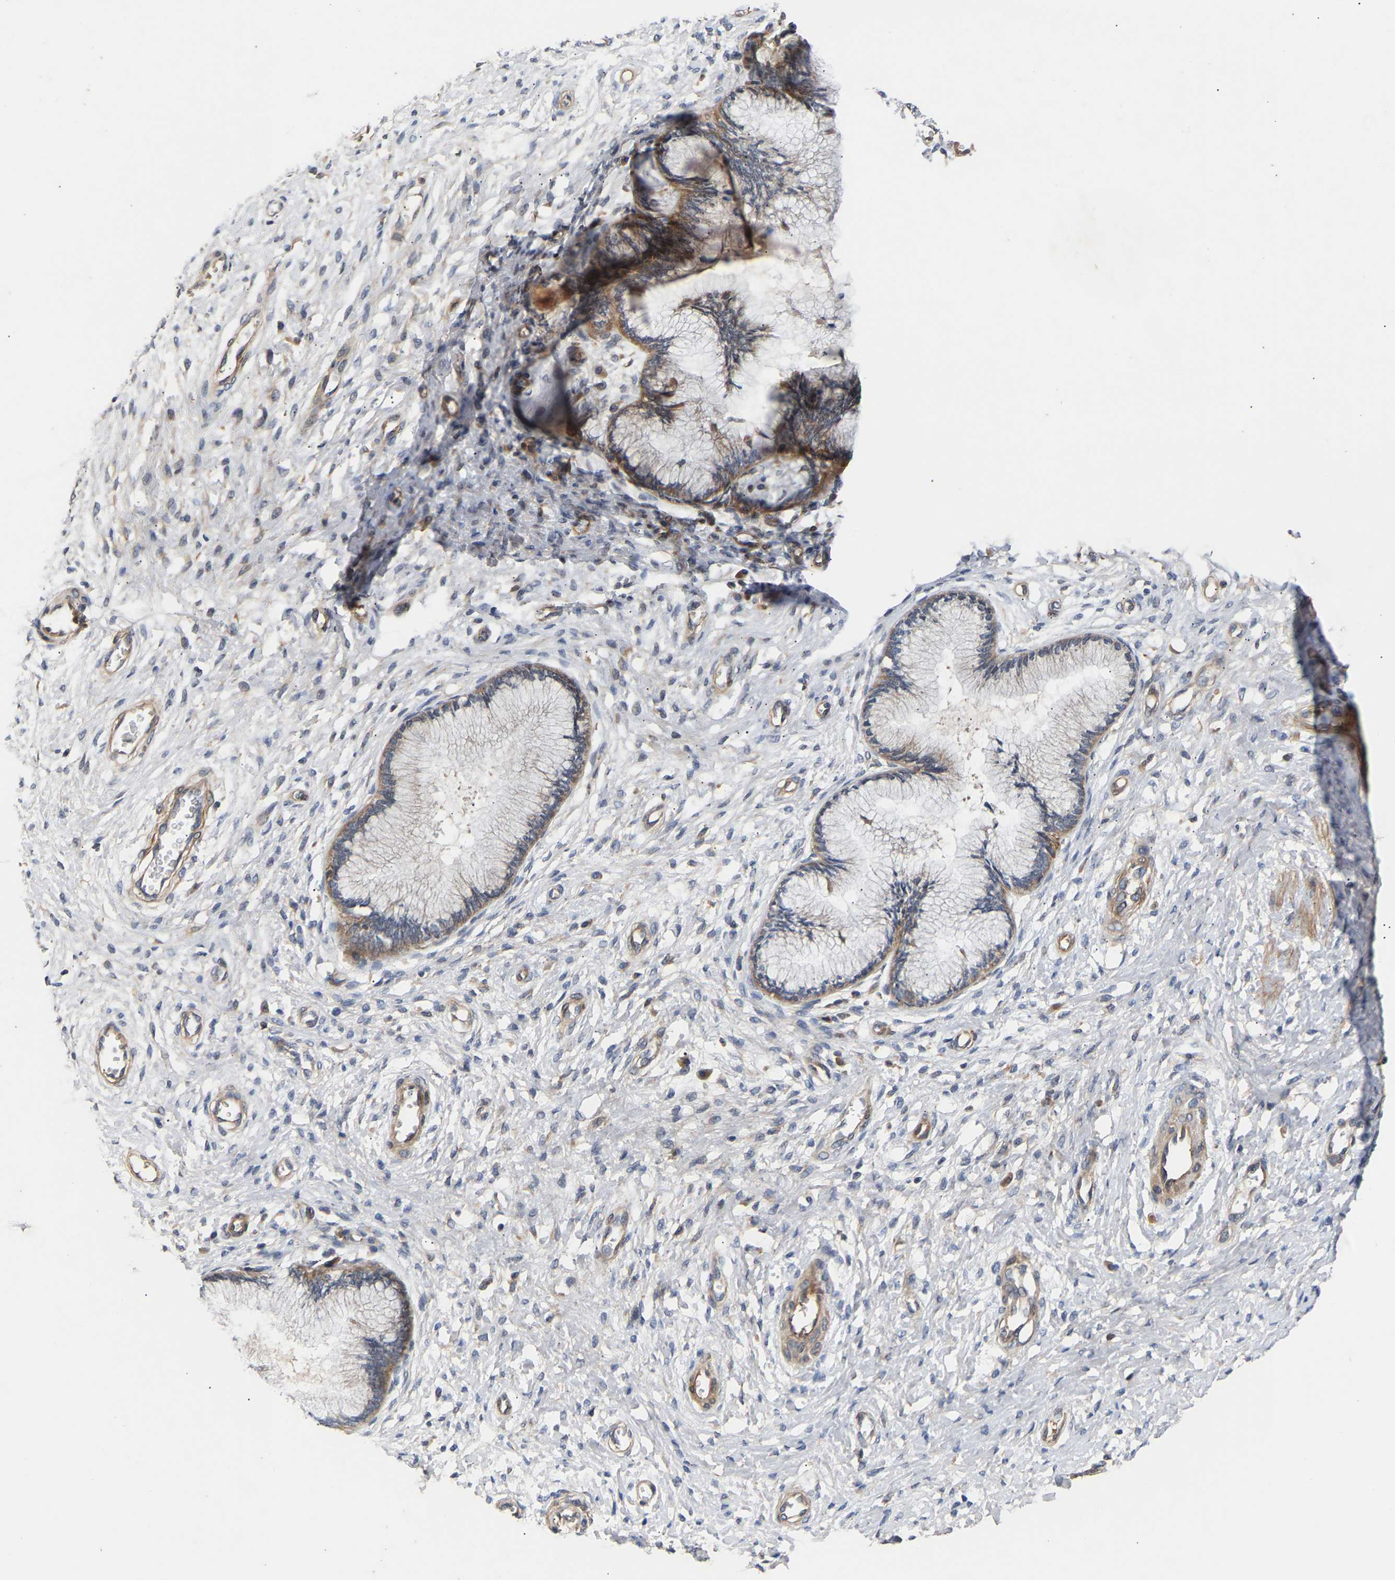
{"staining": {"intensity": "weak", "quantity": "25%-75%", "location": "cytoplasmic/membranous"}, "tissue": "cervix", "cell_type": "Glandular cells", "image_type": "normal", "snomed": [{"axis": "morphology", "description": "Normal tissue, NOS"}, {"axis": "topography", "description": "Cervix"}], "caption": "Unremarkable cervix exhibits weak cytoplasmic/membranous expression in about 25%-75% of glandular cells, visualized by immunohistochemistry.", "gene": "KASH5", "patient": {"sex": "female", "age": 55}}